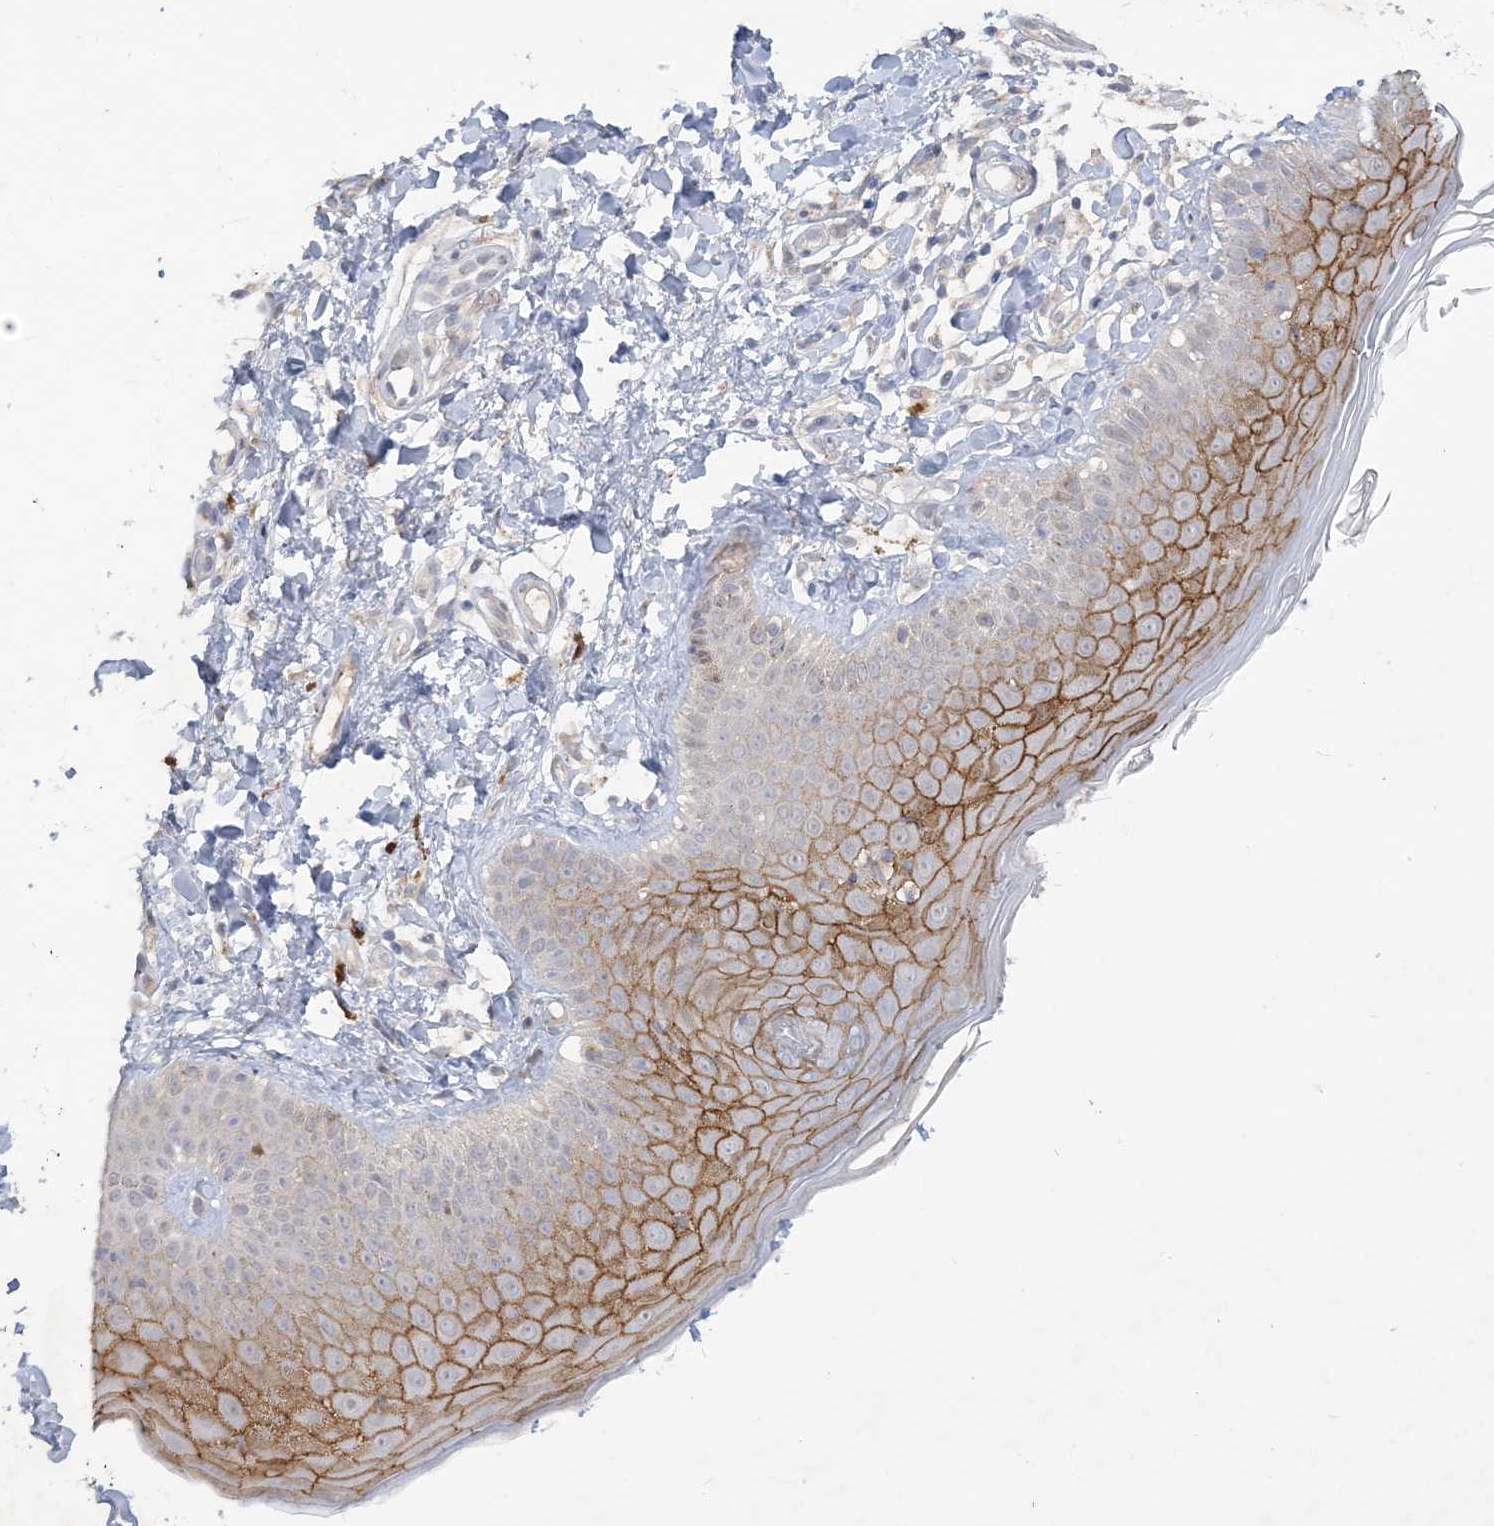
{"staining": {"intensity": "negative", "quantity": "none", "location": "none"}, "tissue": "skin", "cell_type": "Fibroblasts", "image_type": "normal", "snomed": [{"axis": "morphology", "description": "Normal tissue, NOS"}, {"axis": "topography", "description": "Skin"}], "caption": "An immunohistochemistry histopathology image of unremarkable skin is shown. There is no staining in fibroblasts of skin.", "gene": "ANKRD35", "patient": {"sex": "male", "age": 52}}